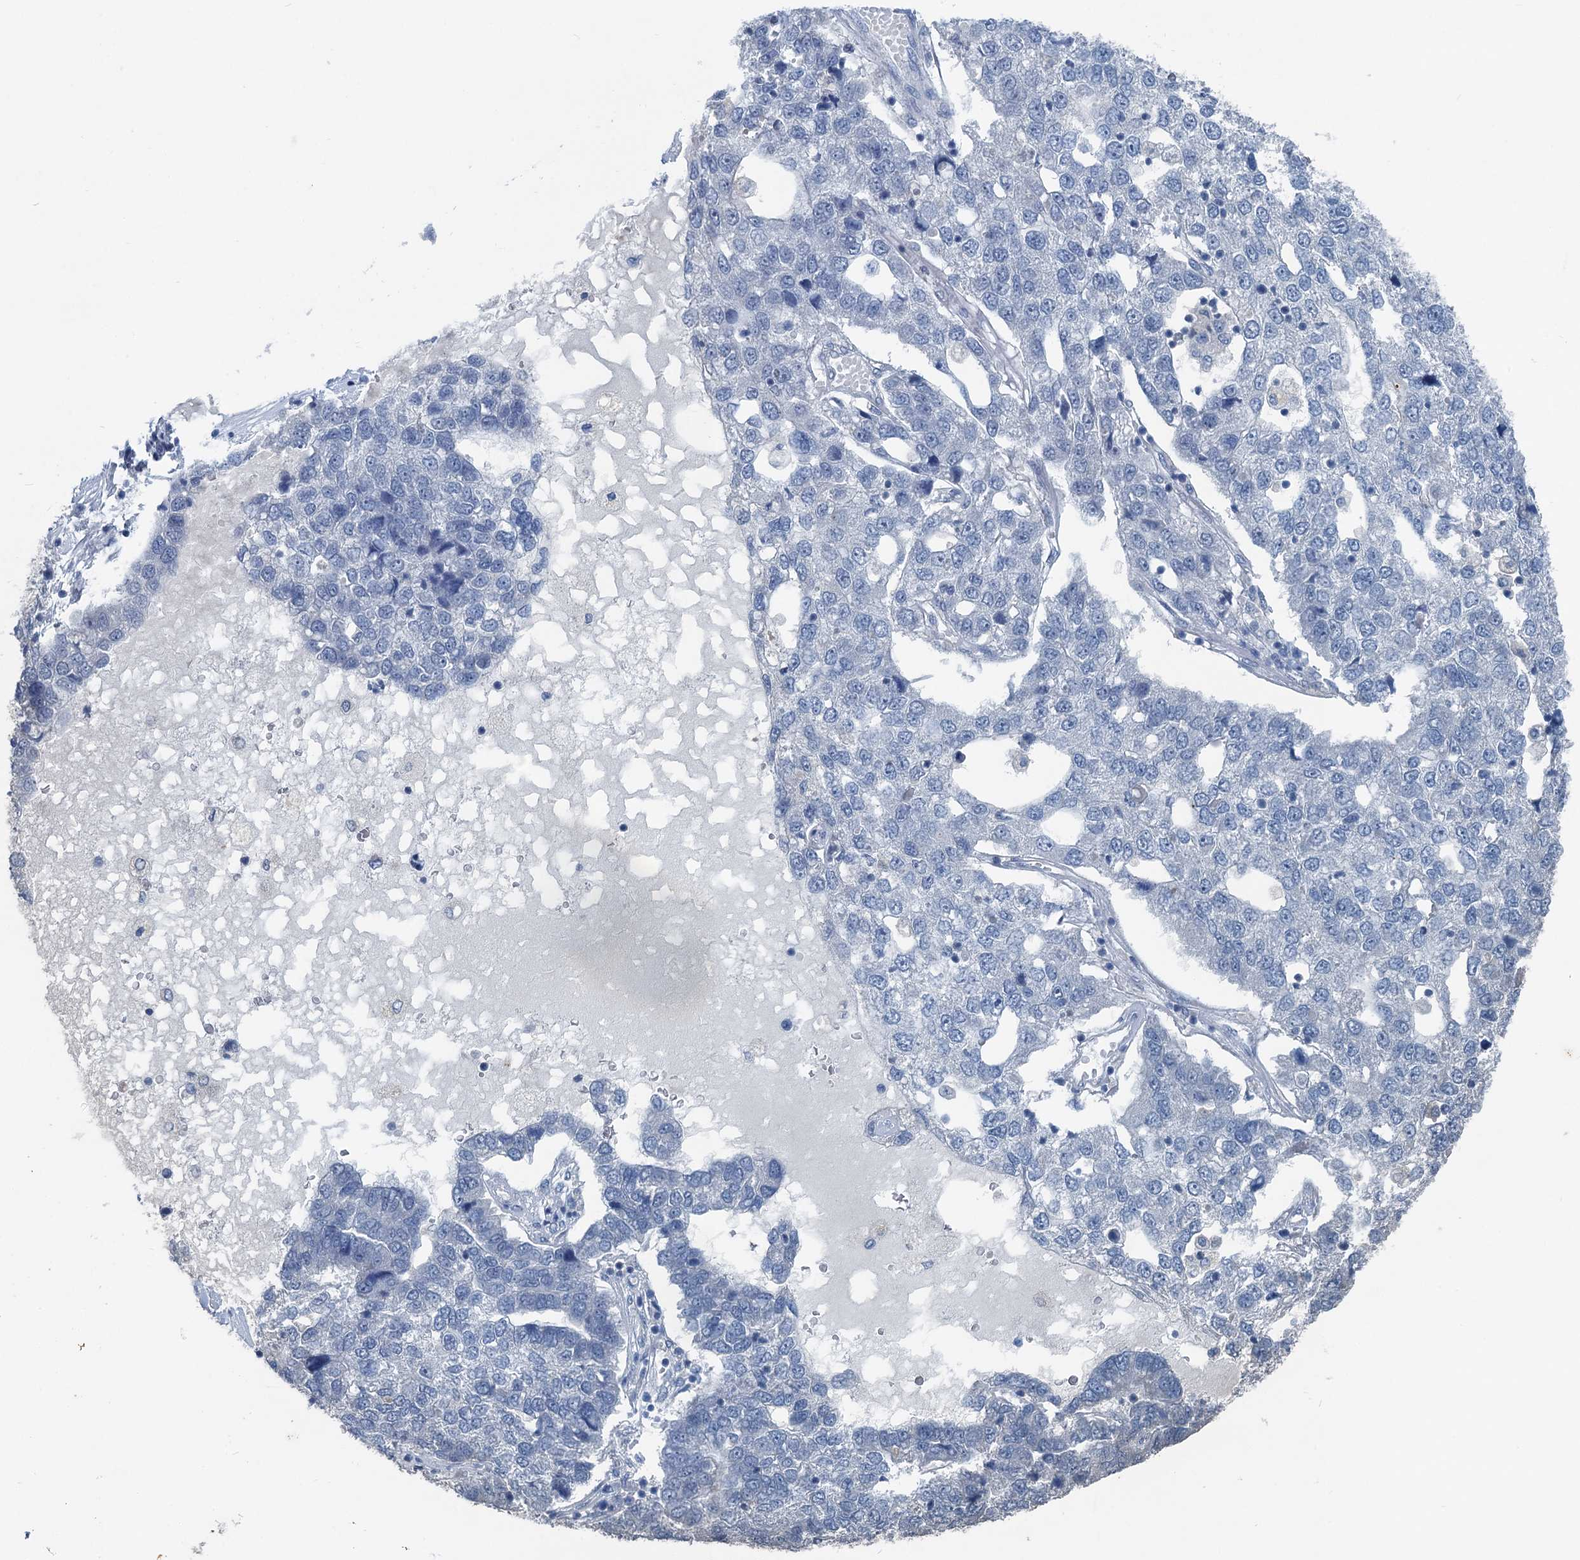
{"staining": {"intensity": "negative", "quantity": "none", "location": "none"}, "tissue": "pancreatic cancer", "cell_type": "Tumor cells", "image_type": "cancer", "snomed": [{"axis": "morphology", "description": "Adenocarcinoma, NOS"}, {"axis": "topography", "description": "Pancreas"}], "caption": "Immunohistochemical staining of pancreatic cancer displays no significant positivity in tumor cells.", "gene": "GCLM", "patient": {"sex": "female", "age": 61}}